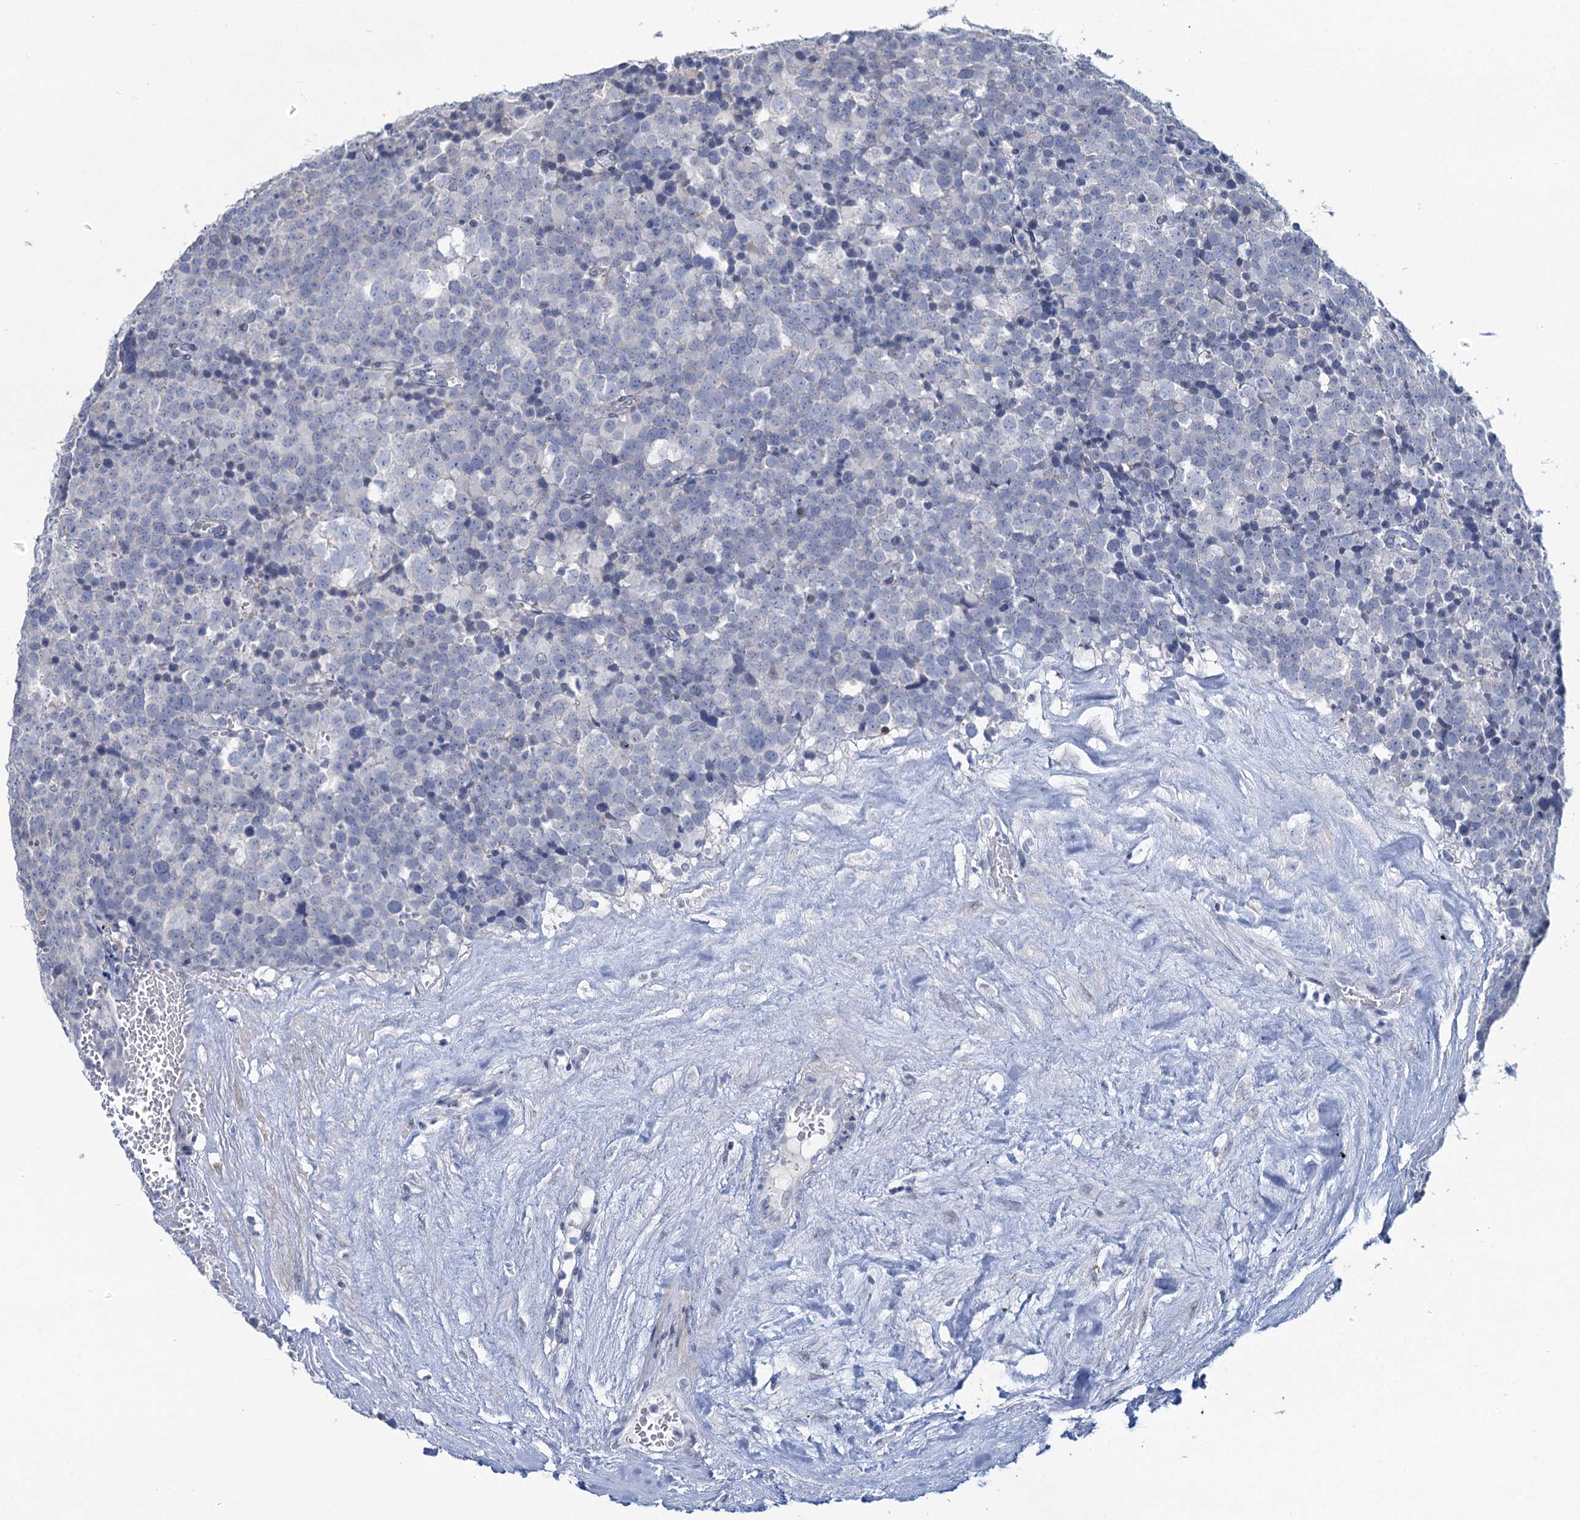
{"staining": {"intensity": "negative", "quantity": "none", "location": "none"}, "tissue": "testis cancer", "cell_type": "Tumor cells", "image_type": "cancer", "snomed": [{"axis": "morphology", "description": "Seminoma, NOS"}, {"axis": "topography", "description": "Testis"}], "caption": "High magnification brightfield microscopy of testis cancer stained with DAB (brown) and counterstained with hematoxylin (blue): tumor cells show no significant positivity.", "gene": "TOX3", "patient": {"sex": "male", "age": 71}}